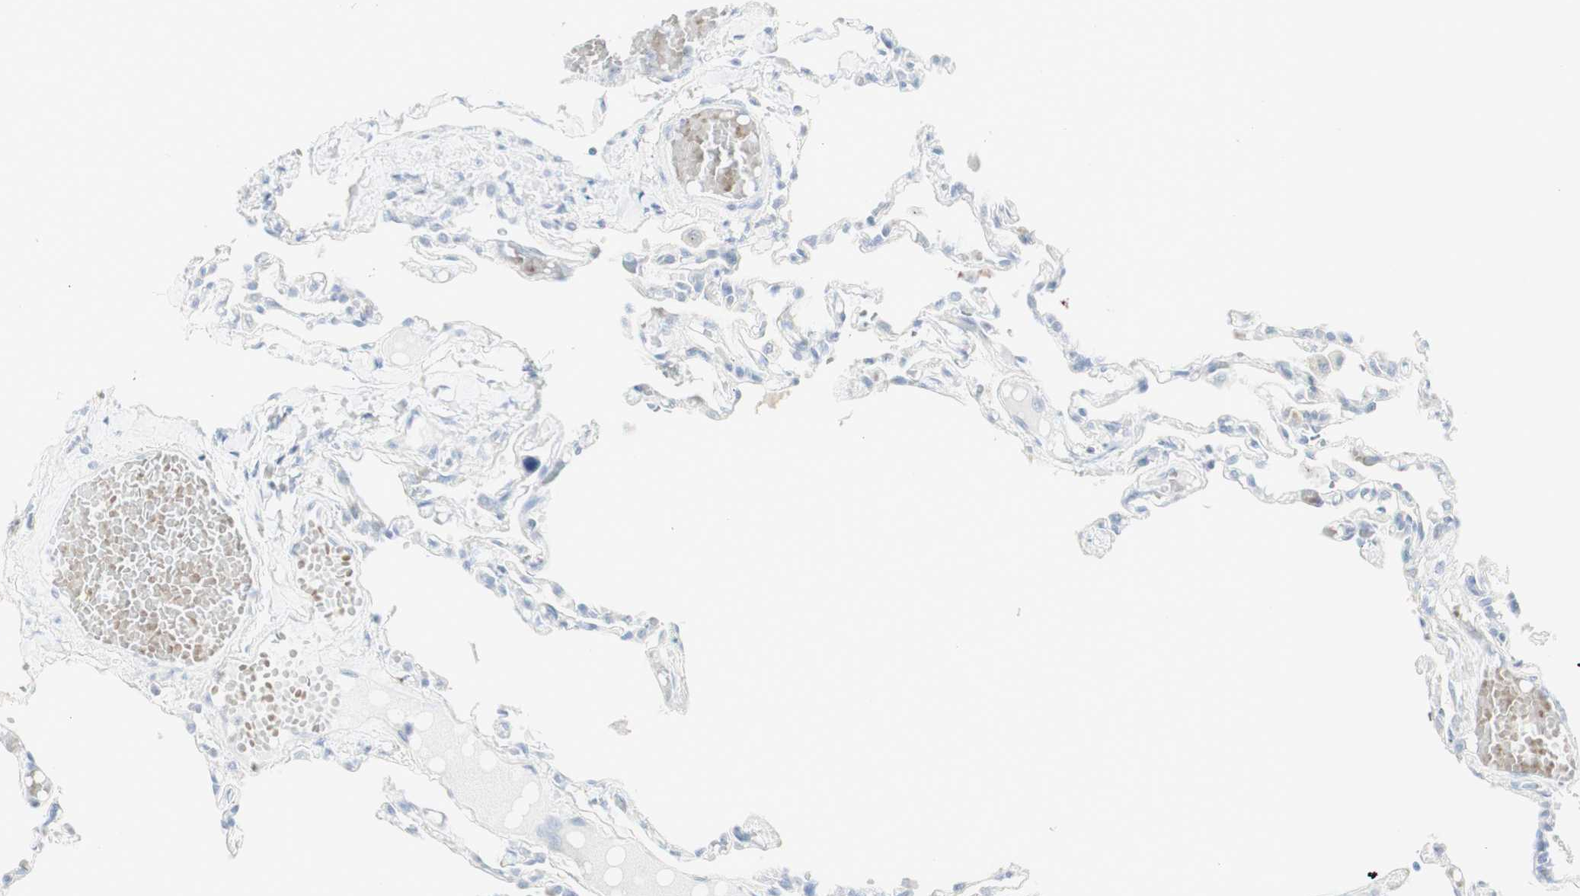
{"staining": {"intensity": "negative", "quantity": "none", "location": "none"}, "tissue": "lung", "cell_type": "Alveolar cells", "image_type": "normal", "snomed": [{"axis": "morphology", "description": "Normal tissue, NOS"}, {"axis": "topography", "description": "Lung"}], "caption": "Immunohistochemistry (IHC) of benign human lung shows no expression in alveolar cells.", "gene": "MDK", "patient": {"sex": "male", "age": 21}}